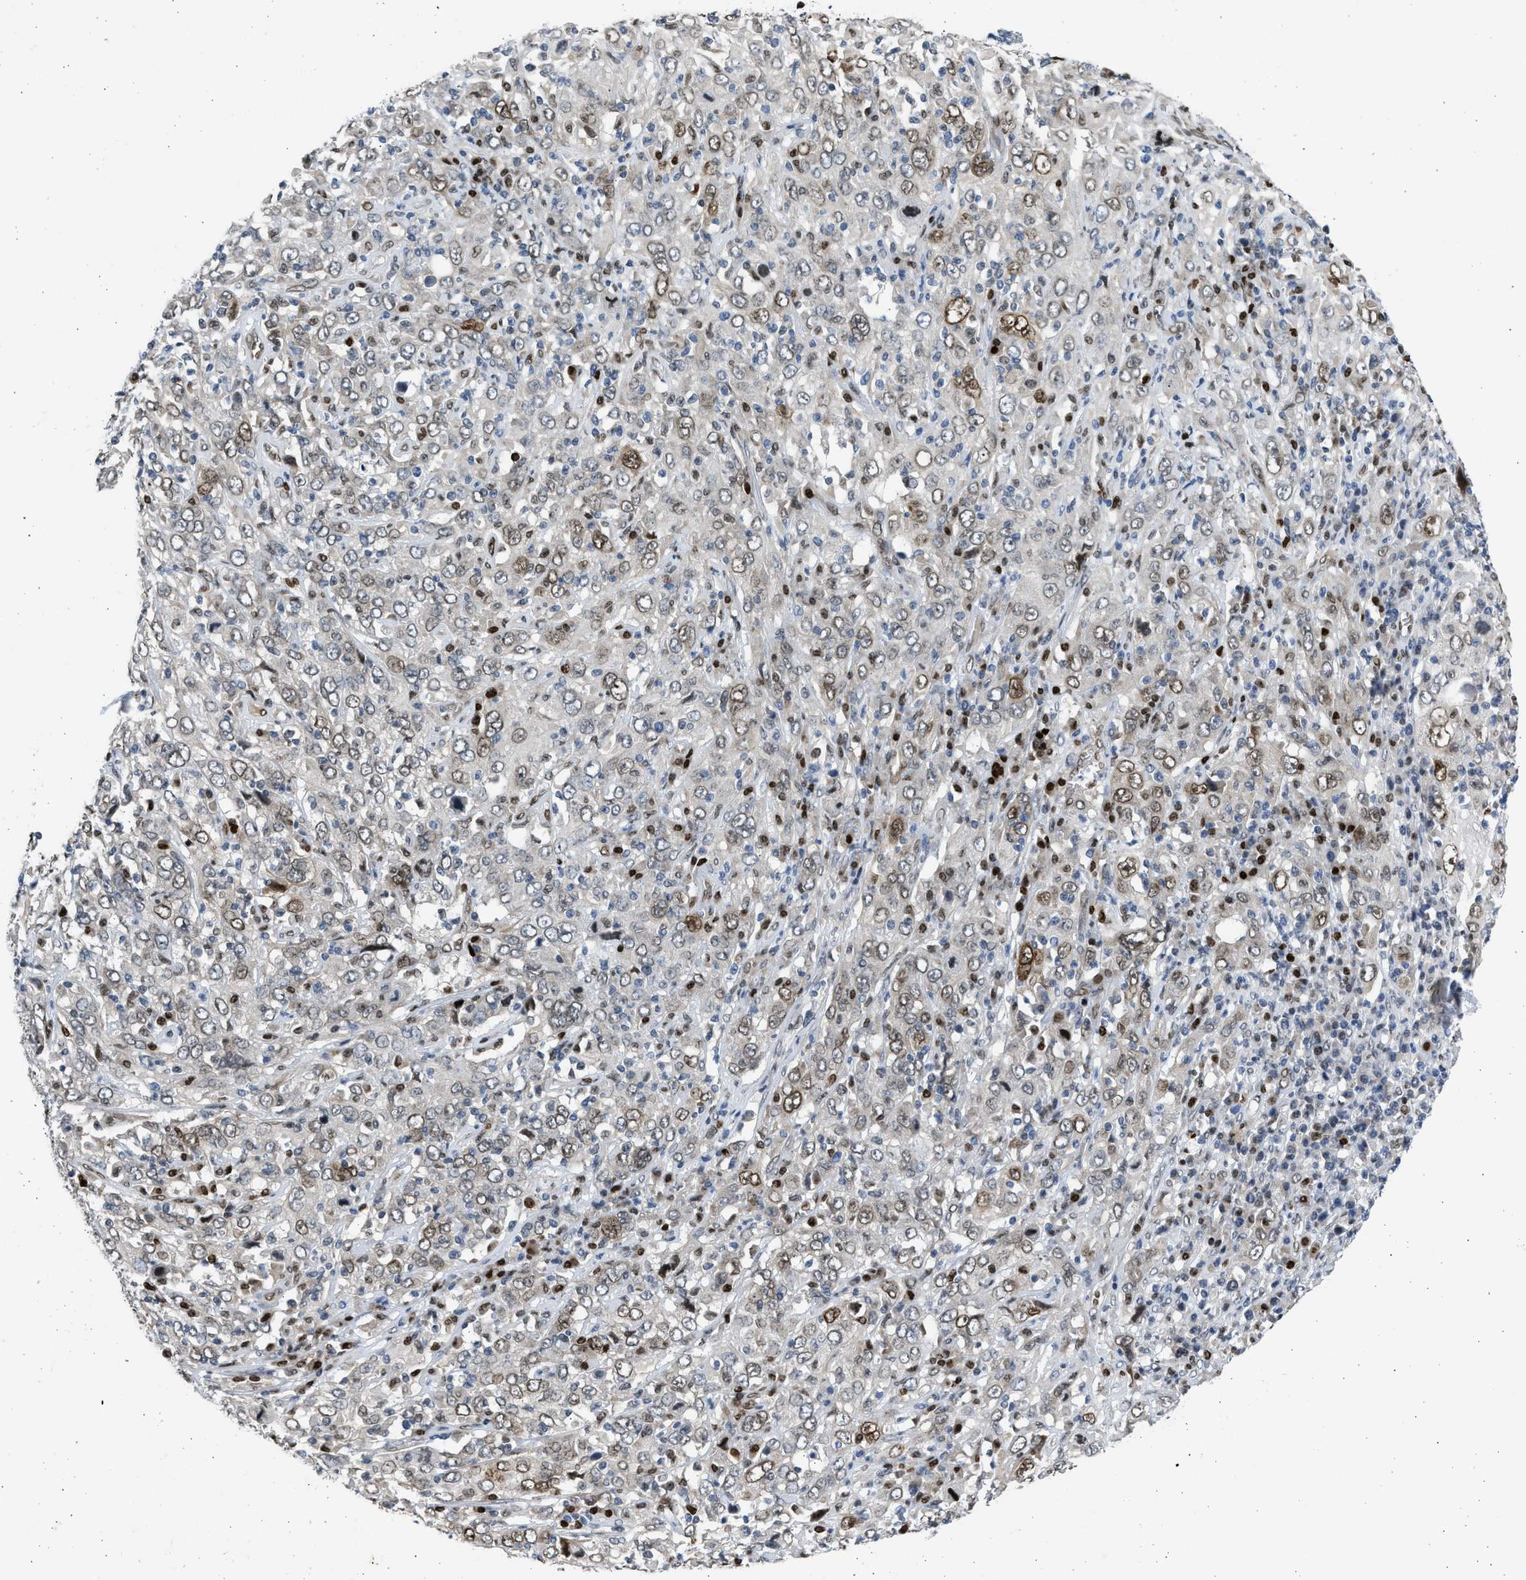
{"staining": {"intensity": "moderate", "quantity": "25%-75%", "location": "nuclear"}, "tissue": "cervical cancer", "cell_type": "Tumor cells", "image_type": "cancer", "snomed": [{"axis": "morphology", "description": "Squamous cell carcinoma, NOS"}, {"axis": "topography", "description": "Cervix"}], "caption": "A brown stain labels moderate nuclear positivity of a protein in cervical cancer (squamous cell carcinoma) tumor cells.", "gene": "HMGN3", "patient": {"sex": "female", "age": 46}}